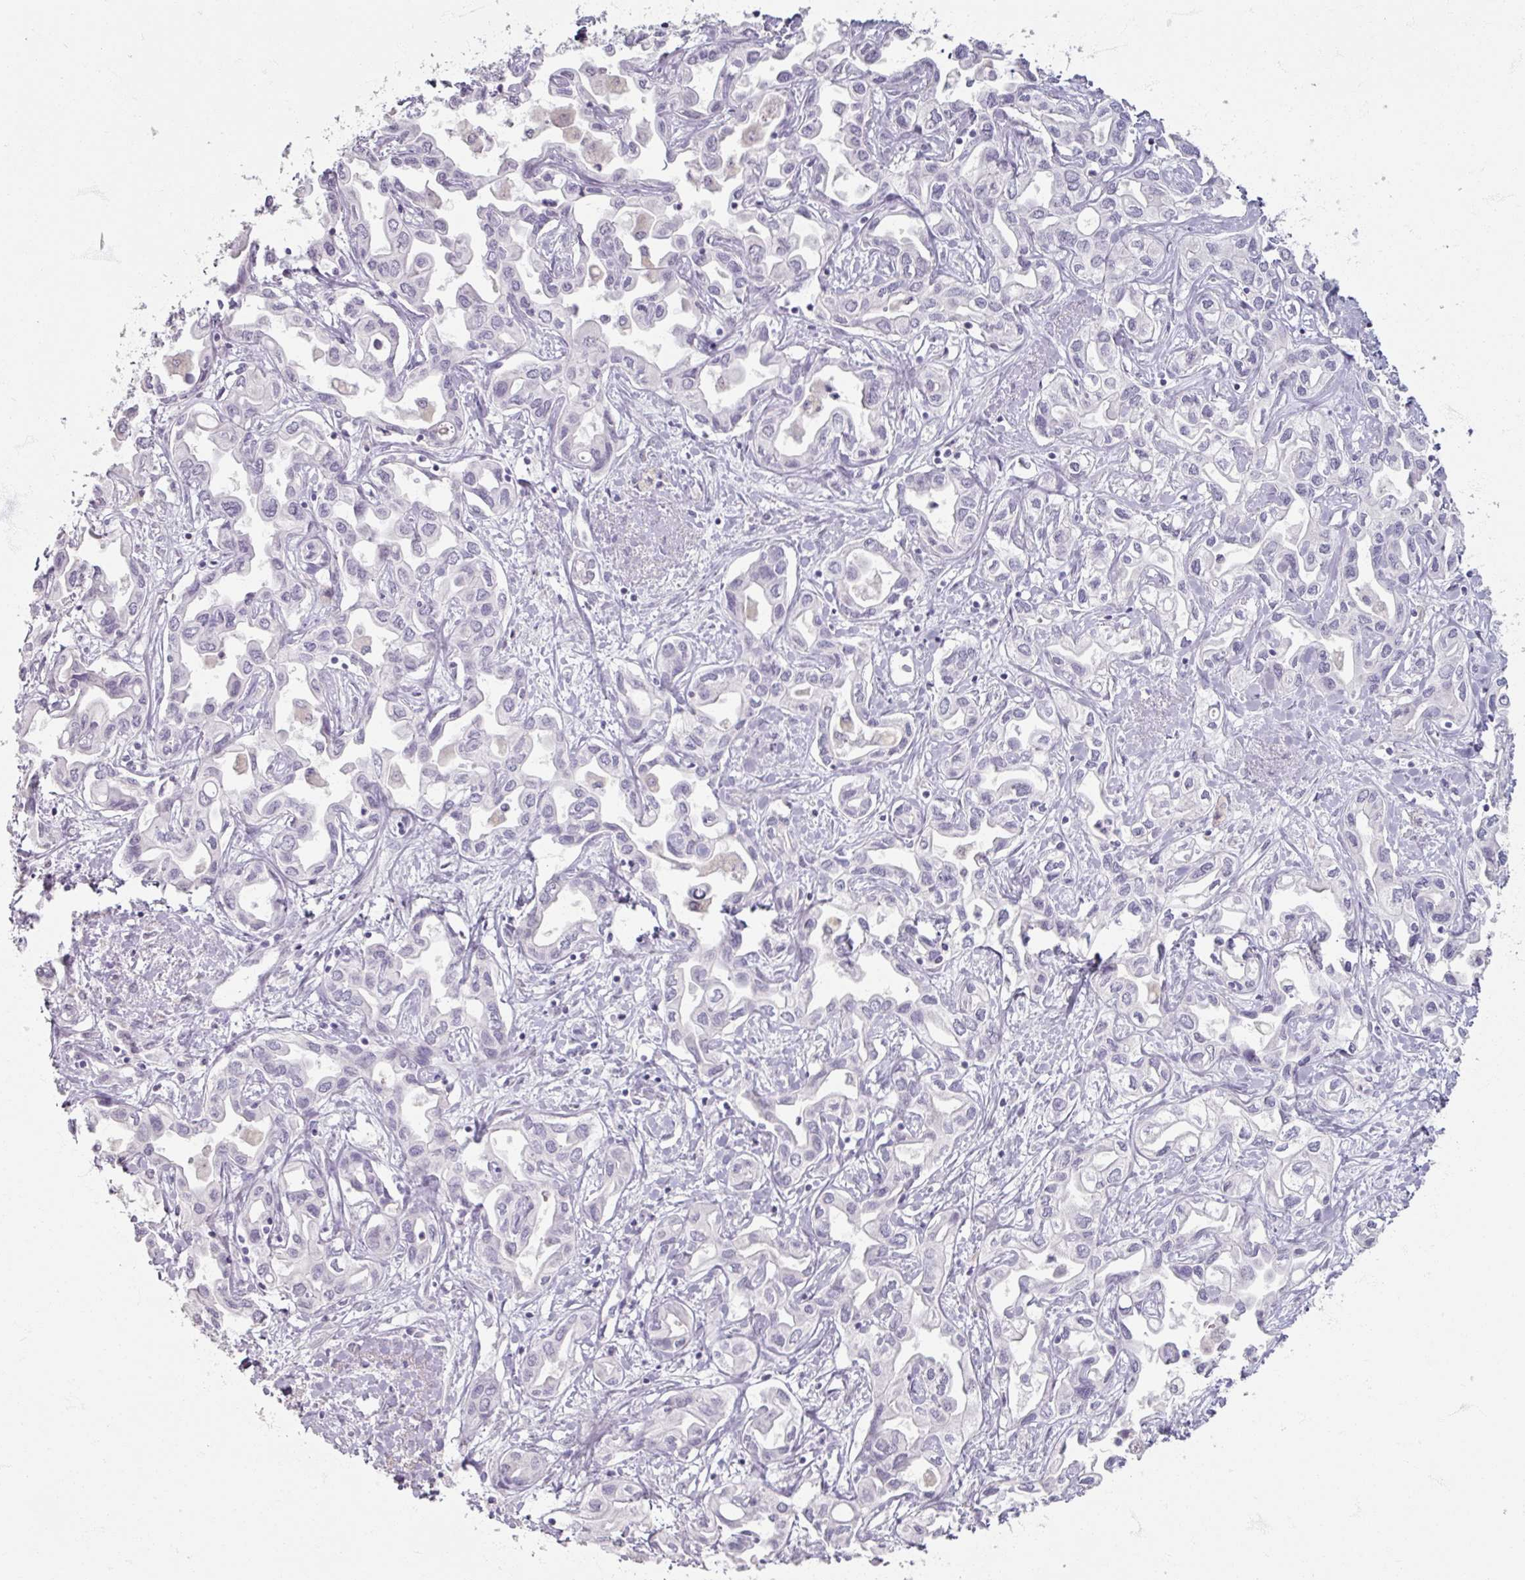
{"staining": {"intensity": "negative", "quantity": "none", "location": "none"}, "tissue": "liver cancer", "cell_type": "Tumor cells", "image_type": "cancer", "snomed": [{"axis": "morphology", "description": "Cholangiocarcinoma"}, {"axis": "topography", "description": "Liver"}], "caption": "This is an immunohistochemistry (IHC) photomicrograph of cholangiocarcinoma (liver). There is no staining in tumor cells.", "gene": "TG", "patient": {"sex": "female", "age": 64}}